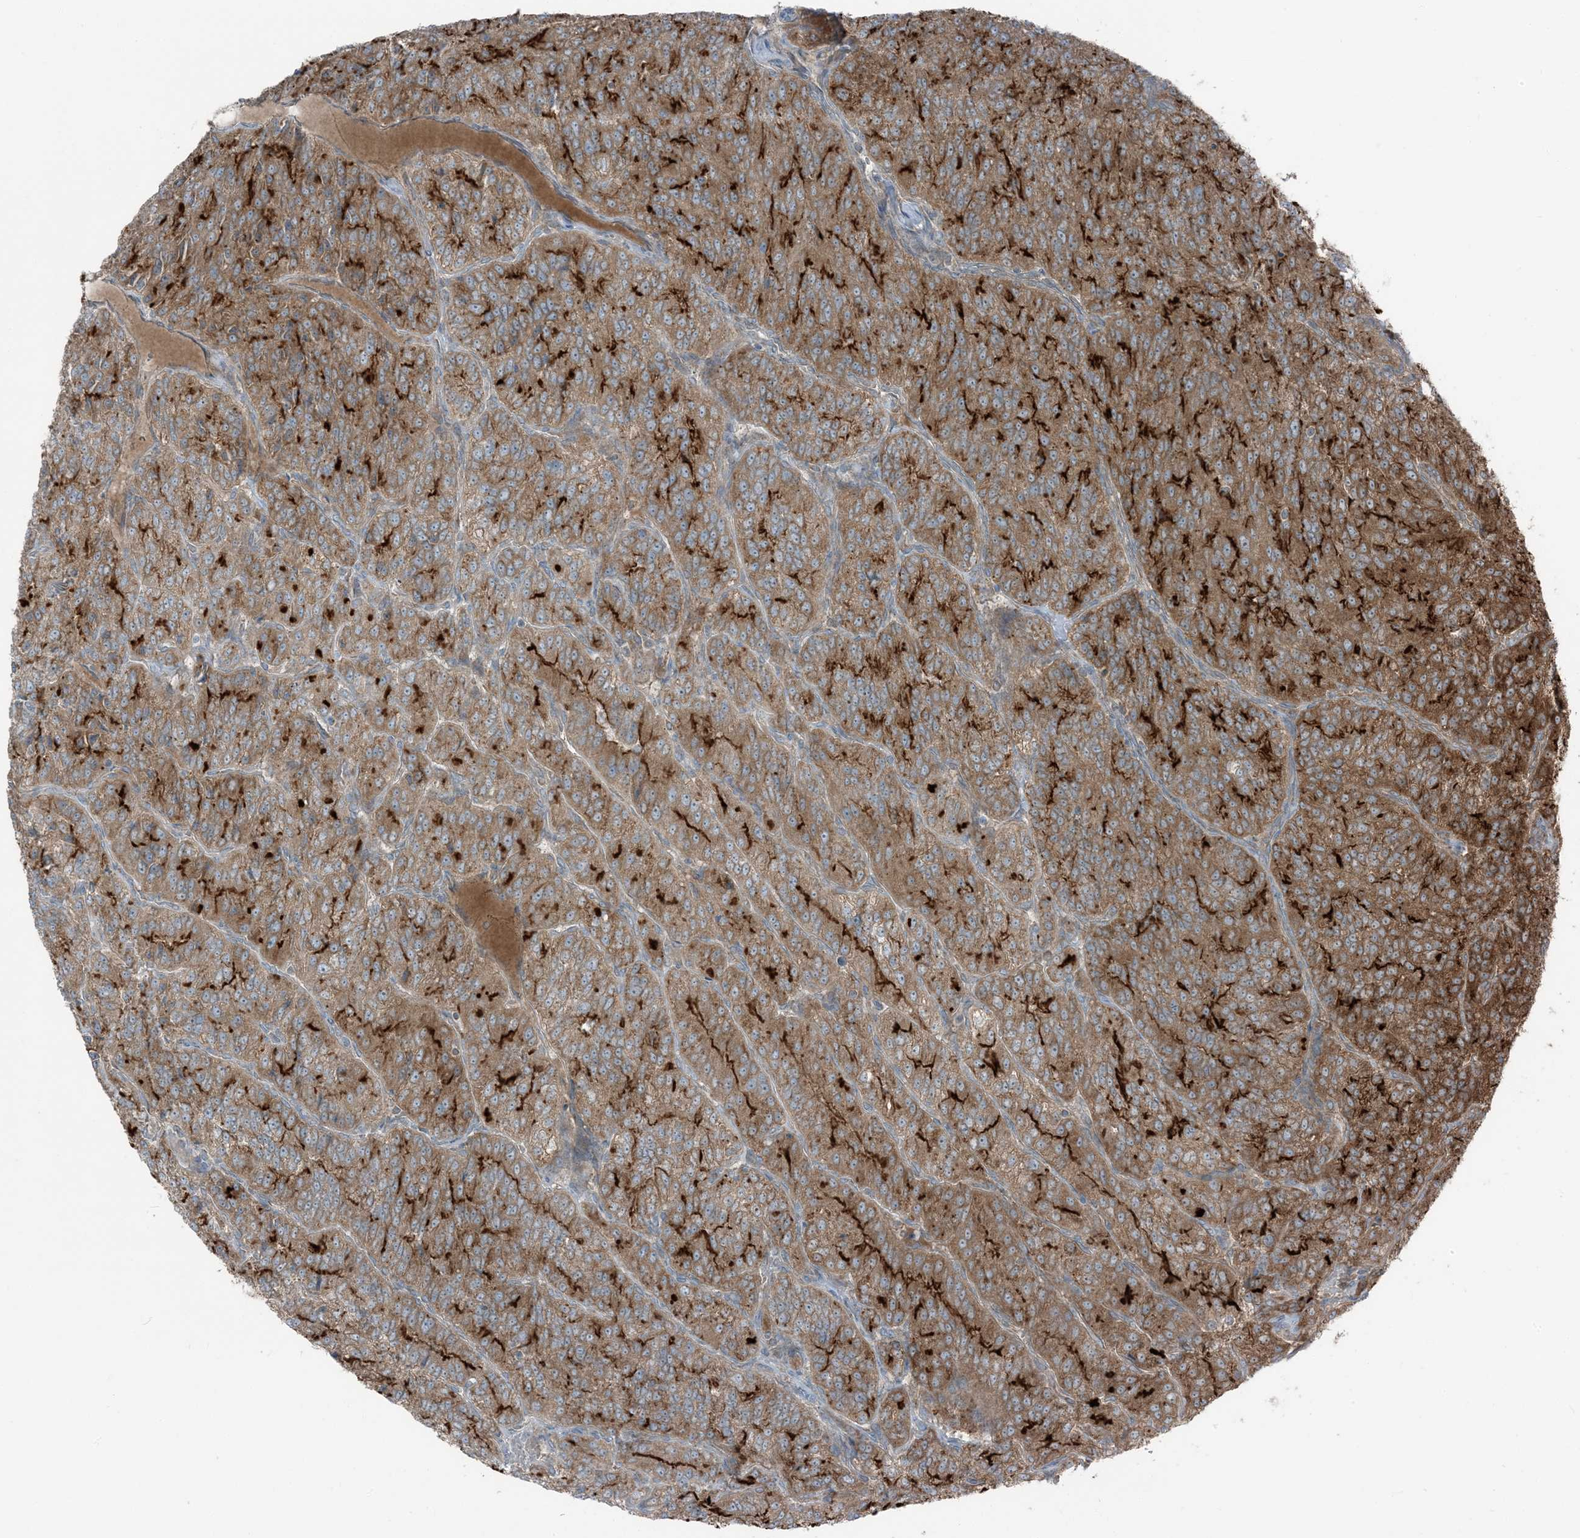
{"staining": {"intensity": "strong", "quantity": "25%-75%", "location": "cytoplasmic/membranous"}, "tissue": "renal cancer", "cell_type": "Tumor cells", "image_type": "cancer", "snomed": [{"axis": "morphology", "description": "Adenocarcinoma, NOS"}, {"axis": "topography", "description": "Kidney"}], "caption": "Immunohistochemistry (IHC) of renal cancer (adenocarcinoma) exhibits high levels of strong cytoplasmic/membranous staining in approximately 25%-75% of tumor cells.", "gene": "RAB3GAP1", "patient": {"sex": "female", "age": 63}}